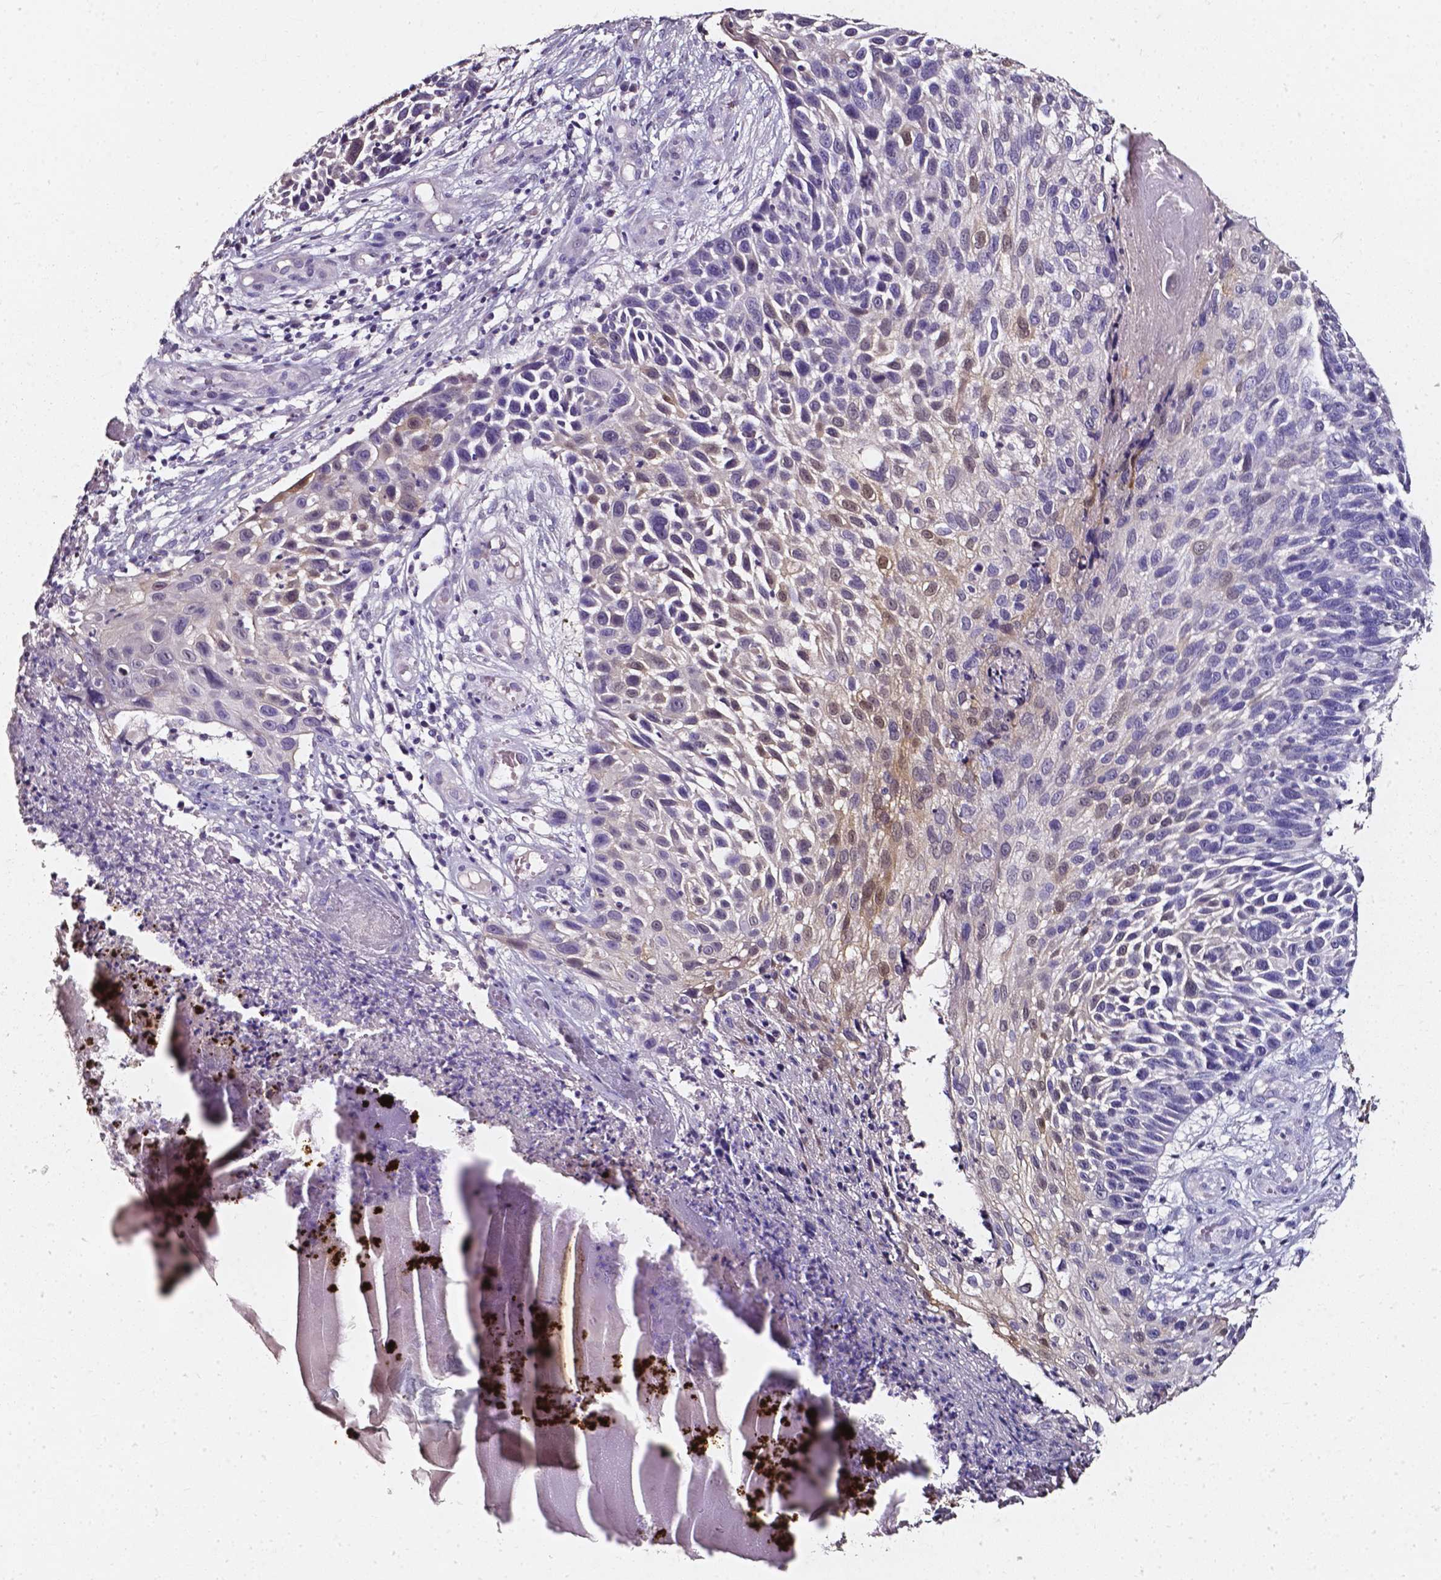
{"staining": {"intensity": "moderate", "quantity": "<25%", "location": "cytoplasmic/membranous,nuclear"}, "tissue": "skin cancer", "cell_type": "Tumor cells", "image_type": "cancer", "snomed": [{"axis": "morphology", "description": "Squamous cell carcinoma, NOS"}, {"axis": "topography", "description": "Skin"}], "caption": "Immunohistochemistry (IHC) (DAB) staining of skin cancer (squamous cell carcinoma) displays moderate cytoplasmic/membranous and nuclear protein positivity in approximately <25% of tumor cells.", "gene": "AKR1B10", "patient": {"sex": "male", "age": 92}}